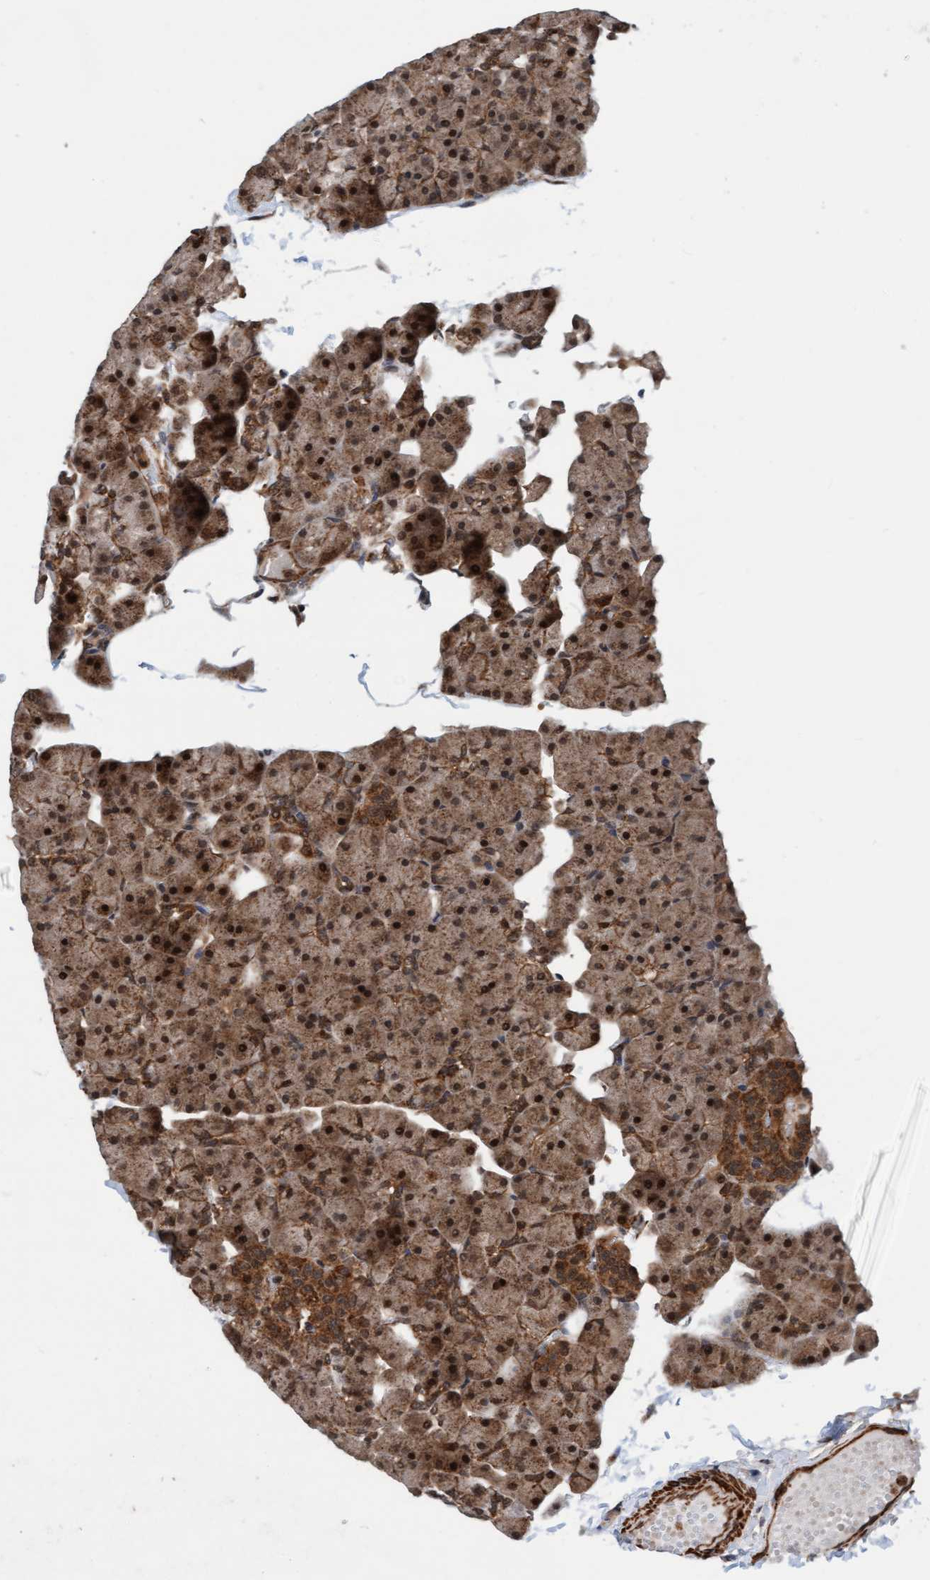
{"staining": {"intensity": "moderate", "quantity": ">75%", "location": "cytoplasmic/membranous,nuclear"}, "tissue": "pancreas", "cell_type": "Exocrine glandular cells", "image_type": "normal", "snomed": [{"axis": "morphology", "description": "Normal tissue, NOS"}, {"axis": "topography", "description": "Pancreas"}], "caption": "Immunohistochemistry (IHC) image of benign human pancreas stained for a protein (brown), which shows medium levels of moderate cytoplasmic/membranous,nuclear expression in about >75% of exocrine glandular cells.", "gene": "STXBP4", "patient": {"sex": "male", "age": 35}}